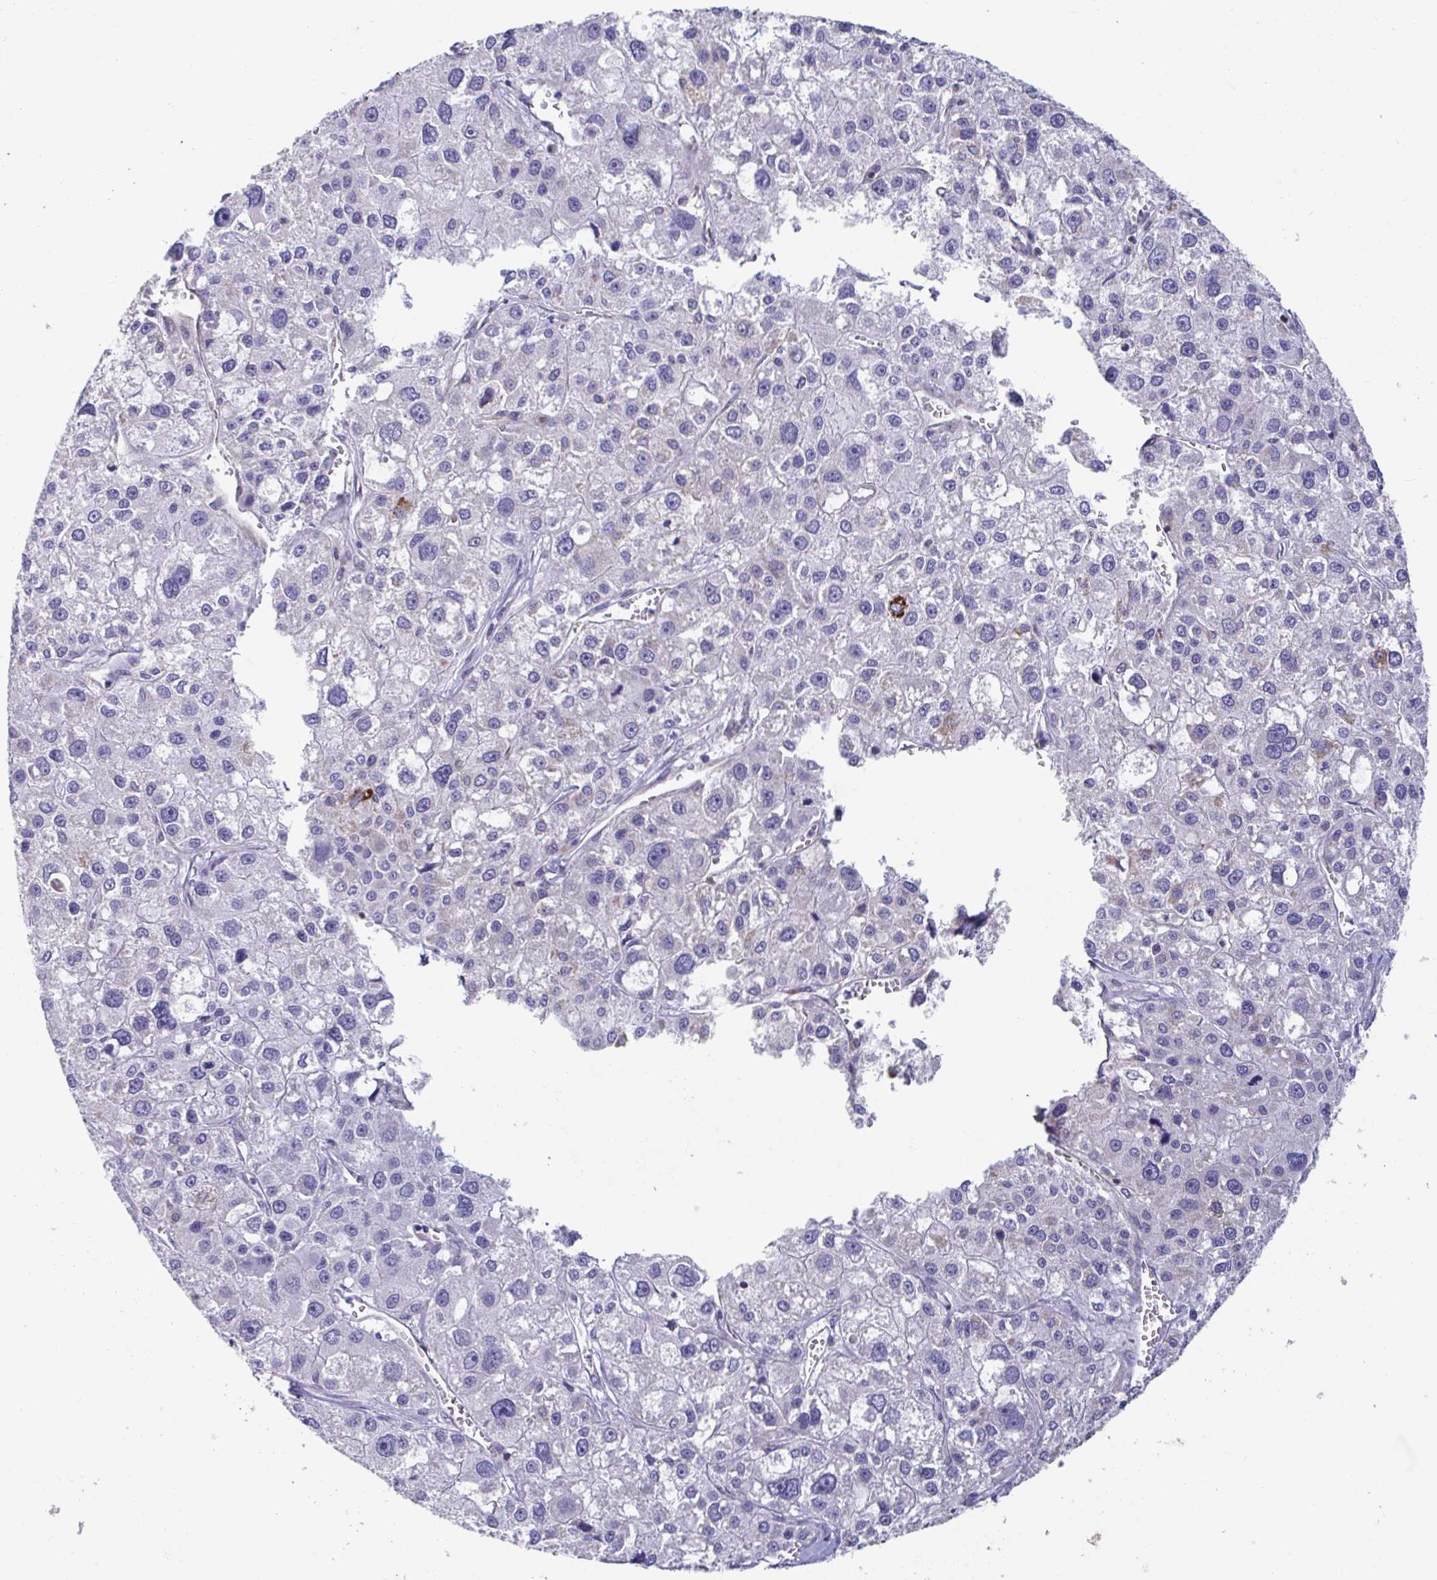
{"staining": {"intensity": "moderate", "quantity": "<25%", "location": "cytoplasmic/membranous"}, "tissue": "liver cancer", "cell_type": "Tumor cells", "image_type": "cancer", "snomed": [{"axis": "morphology", "description": "Carcinoma, Hepatocellular, NOS"}, {"axis": "topography", "description": "Liver"}], "caption": "Tumor cells exhibit low levels of moderate cytoplasmic/membranous positivity in about <25% of cells in human hepatocellular carcinoma (liver). (DAB = brown stain, brightfield microscopy at high magnification).", "gene": "BCAT2", "patient": {"sex": "male", "age": 73}}